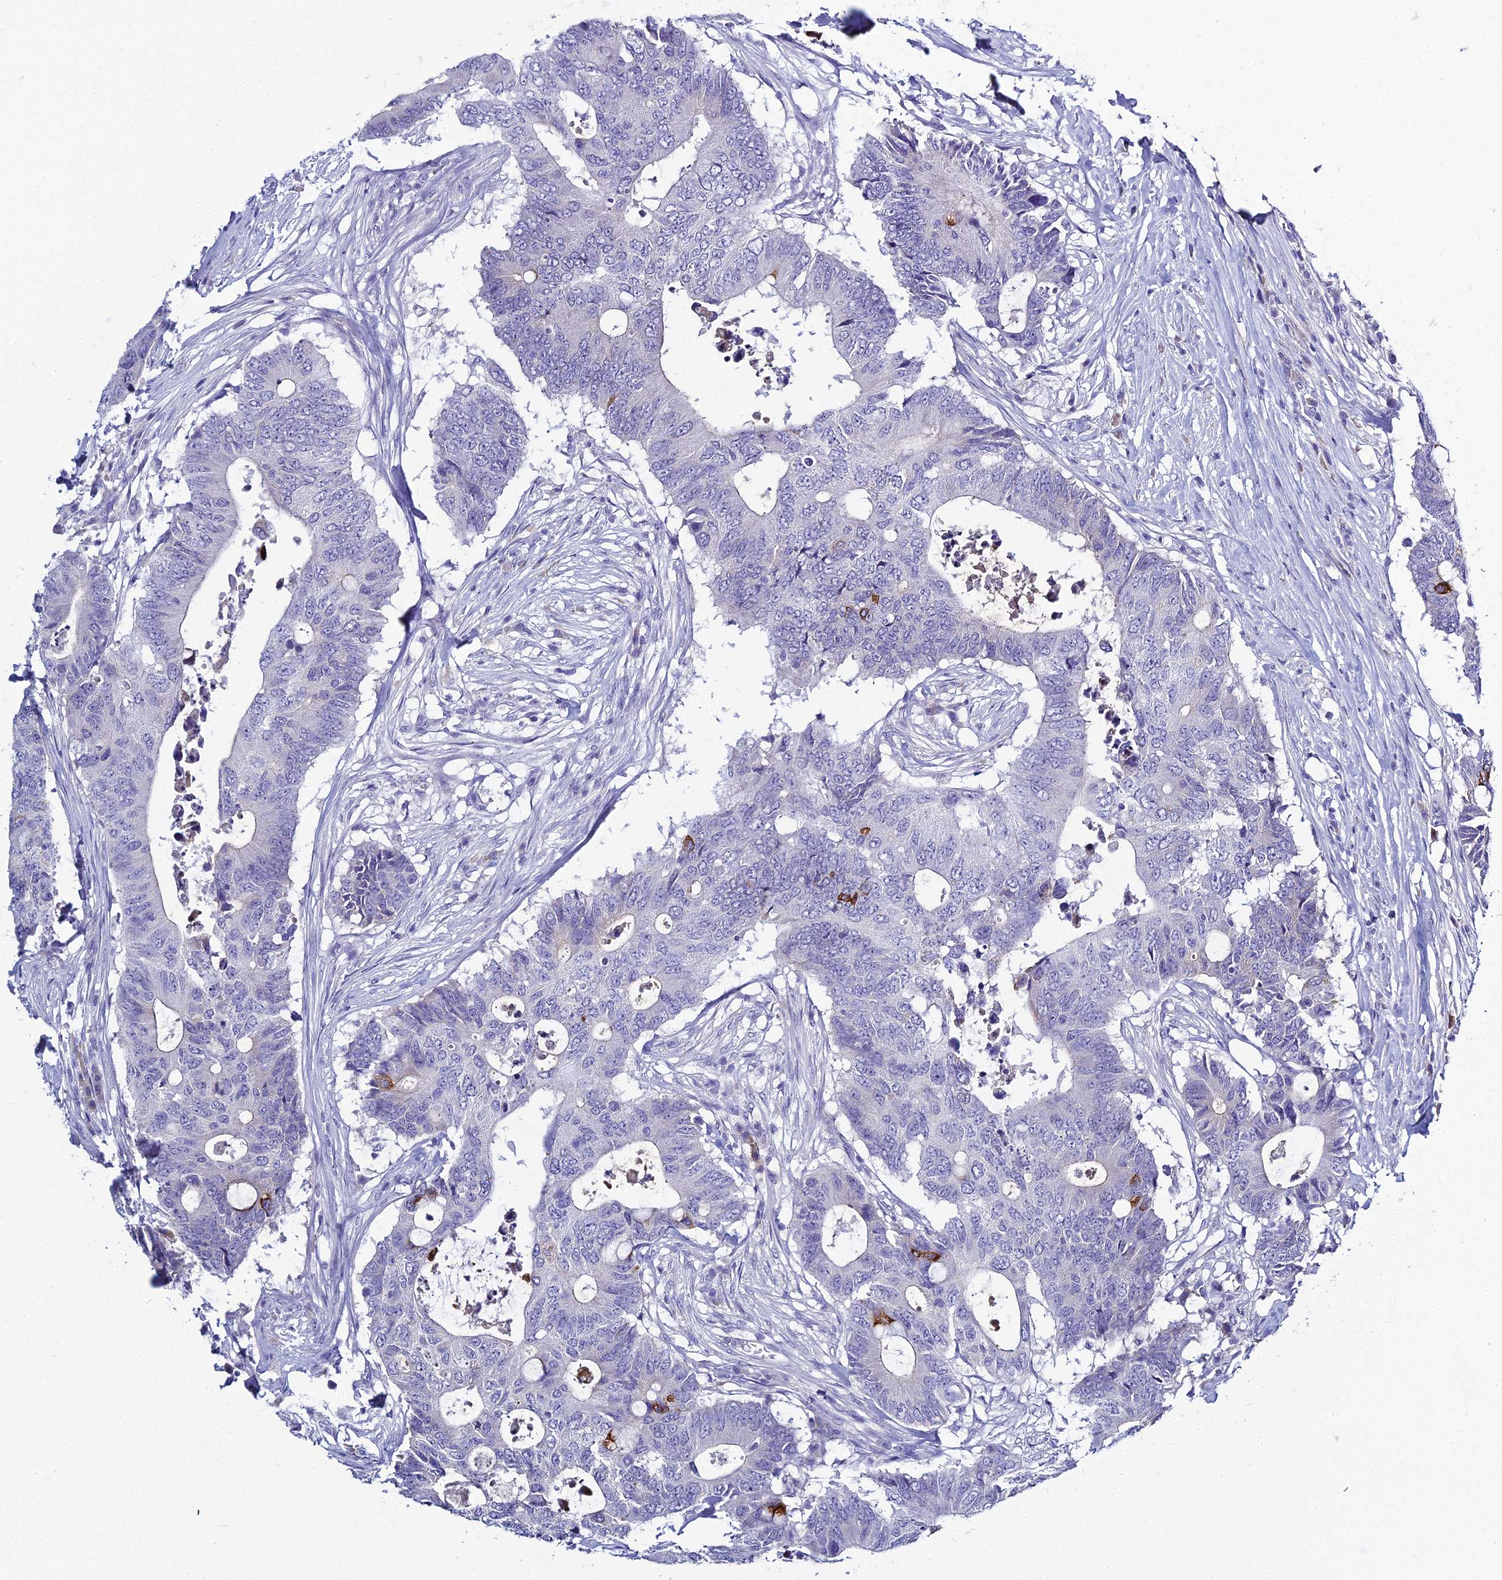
{"staining": {"intensity": "negative", "quantity": "none", "location": "none"}, "tissue": "colorectal cancer", "cell_type": "Tumor cells", "image_type": "cancer", "snomed": [{"axis": "morphology", "description": "Adenocarcinoma, NOS"}, {"axis": "topography", "description": "Colon"}], "caption": "This is an IHC histopathology image of human colorectal adenocarcinoma. There is no positivity in tumor cells.", "gene": "MUC13", "patient": {"sex": "male", "age": 71}}